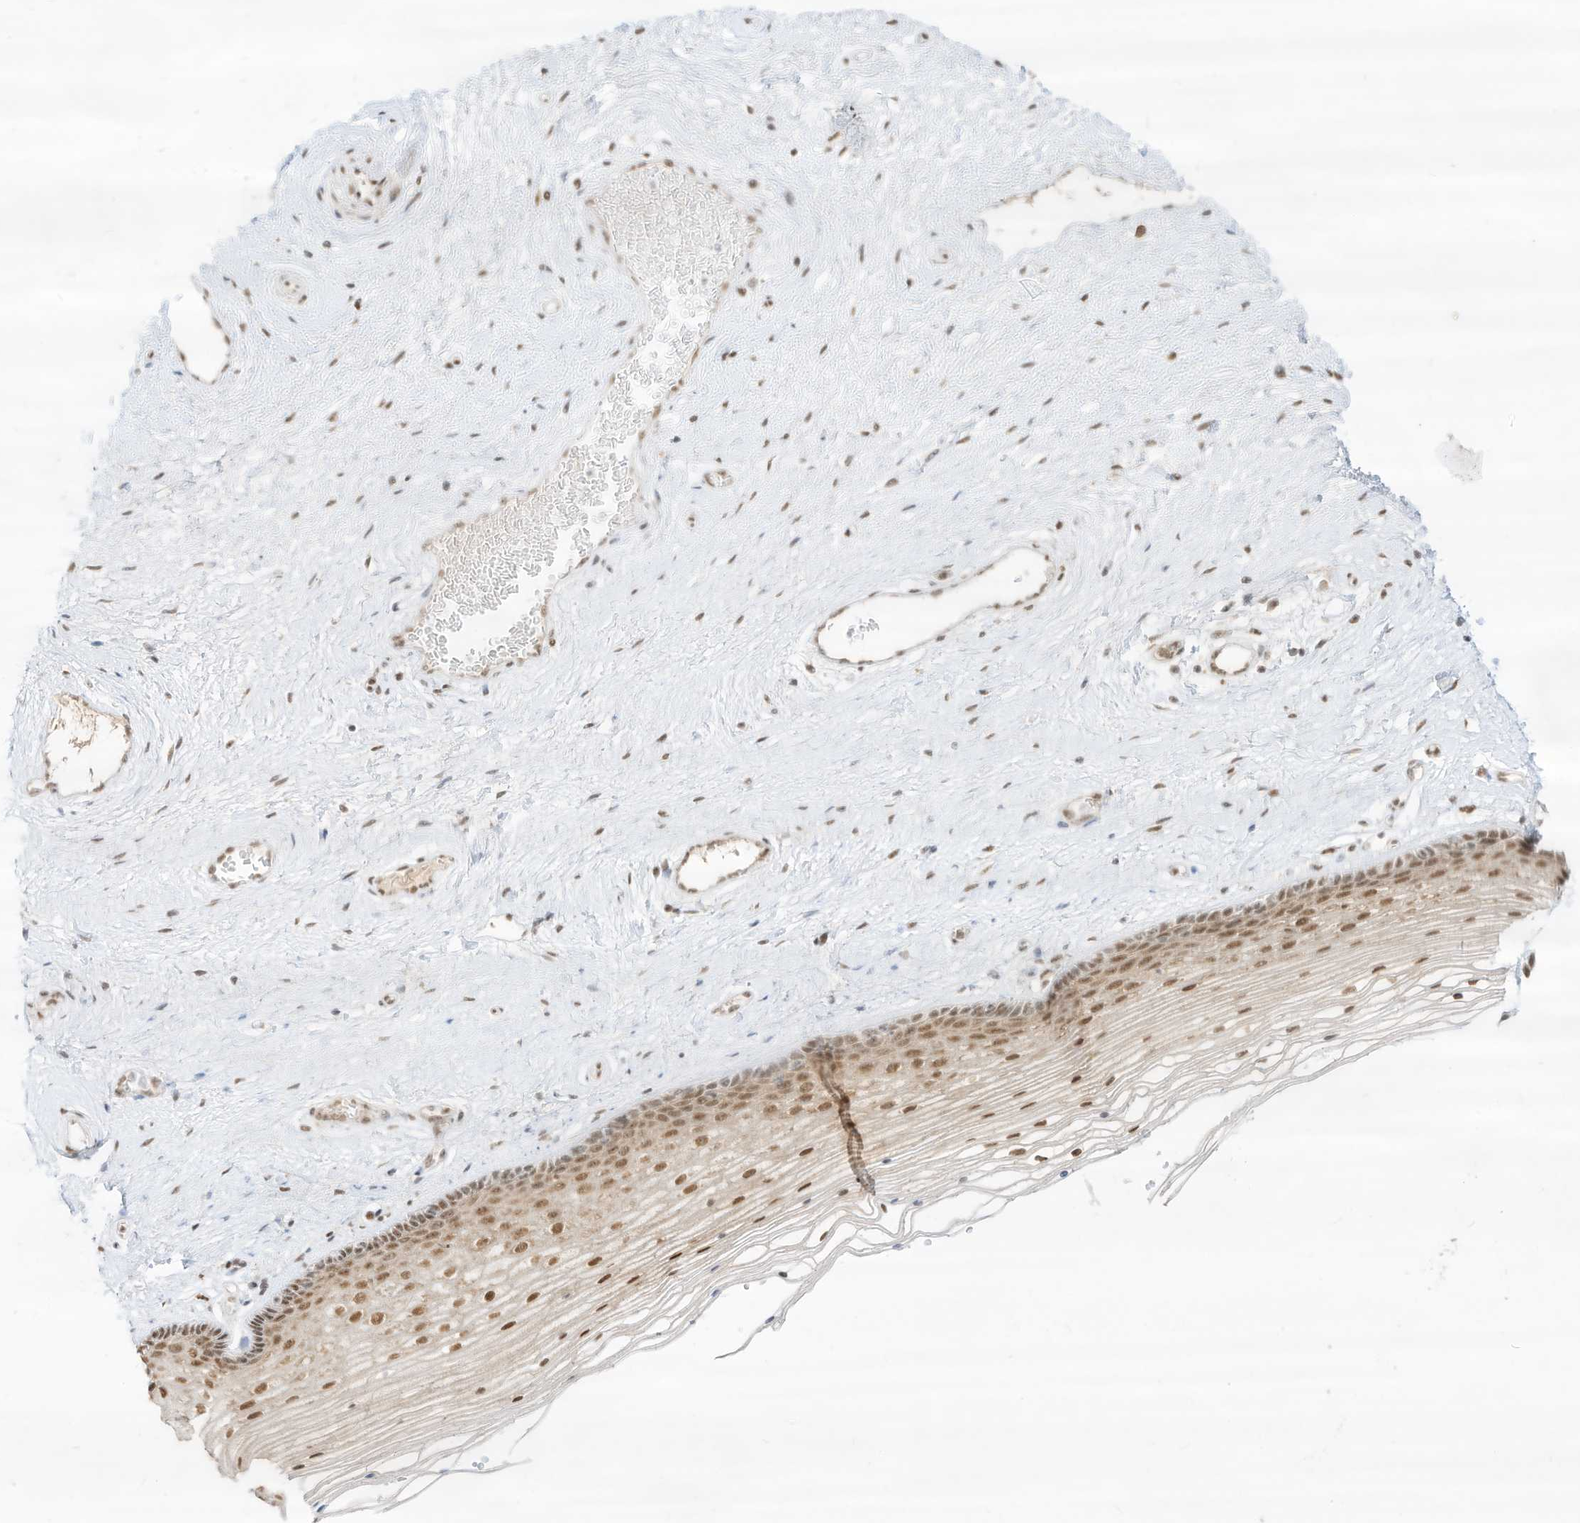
{"staining": {"intensity": "moderate", "quantity": ">75%", "location": "nuclear"}, "tissue": "vagina", "cell_type": "Squamous epithelial cells", "image_type": "normal", "snomed": [{"axis": "morphology", "description": "Normal tissue, NOS"}, {"axis": "topography", "description": "Vagina"}], "caption": "Immunohistochemical staining of unremarkable vagina exhibits moderate nuclear protein expression in about >75% of squamous epithelial cells. Immunohistochemistry (ihc) stains the protein of interest in brown and the nuclei are stained blue.", "gene": "NHSL1", "patient": {"sex": "female", "age": 46}}